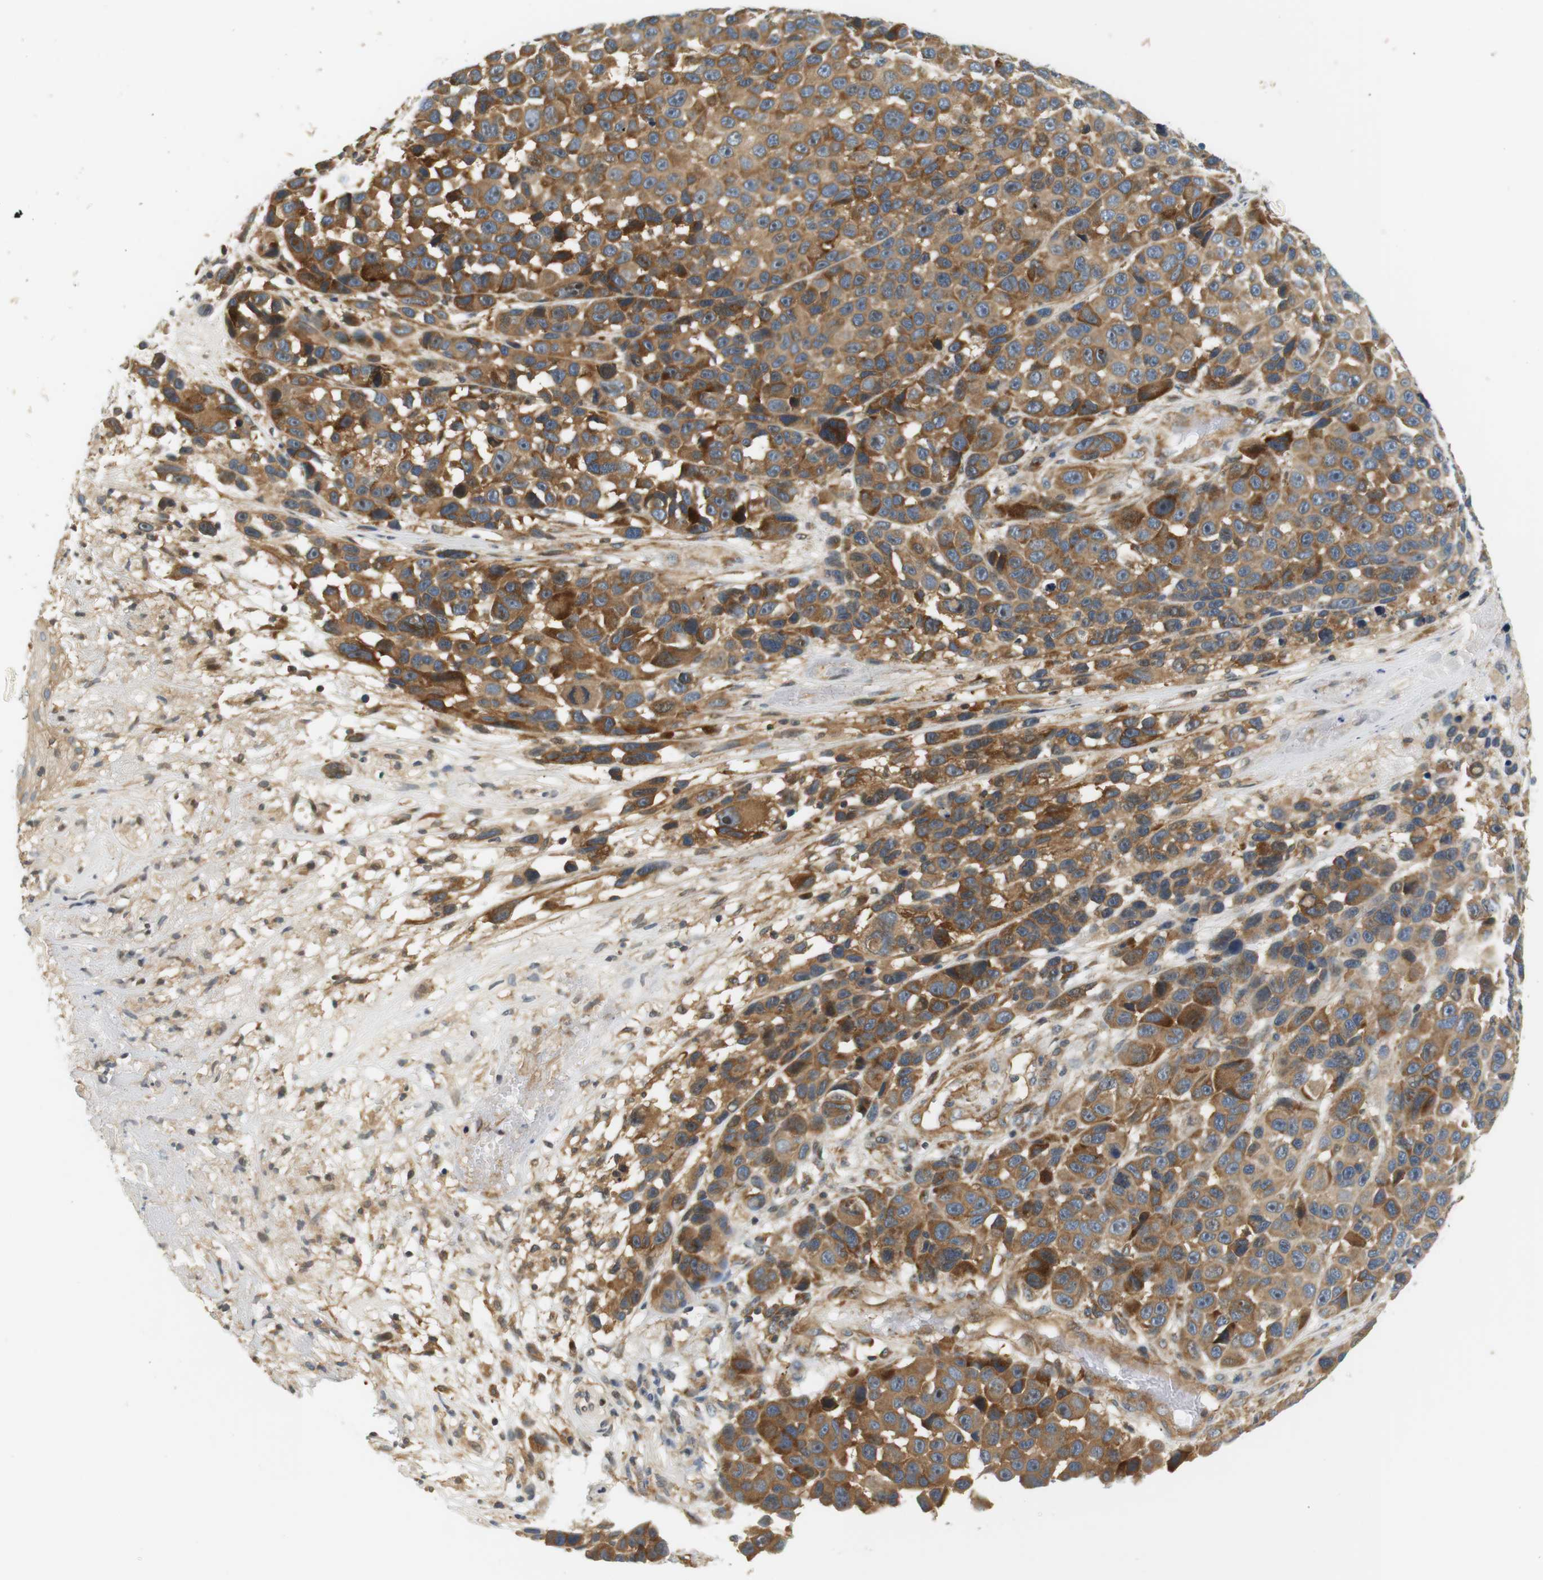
{"staining": {"intensity": "moderate", "quantity": ">75%", "location": "cytoplasmic/membranous"}, "tissue": "melanoma", "cell_type": "Tumor cells", "image_type": "cancer", "snomed": [{"axis": "morphology", "description": "Malignant melanoma, NOS"}, {"axis": "topography", "description": "Skin"}], "caption": "Immunohistochemistry histopathology image of neoplastic tissue: human melanoma stained using immunohistochemistry demonstrates medium levels of moderate protein expression localized specifically in the cytoplasmic/membranous of tumor cells, appearing as a cytoplasmic/membranous brown color.", "gene": "SH3GLB1", "patient": {"sex": "male", "age": 53}}